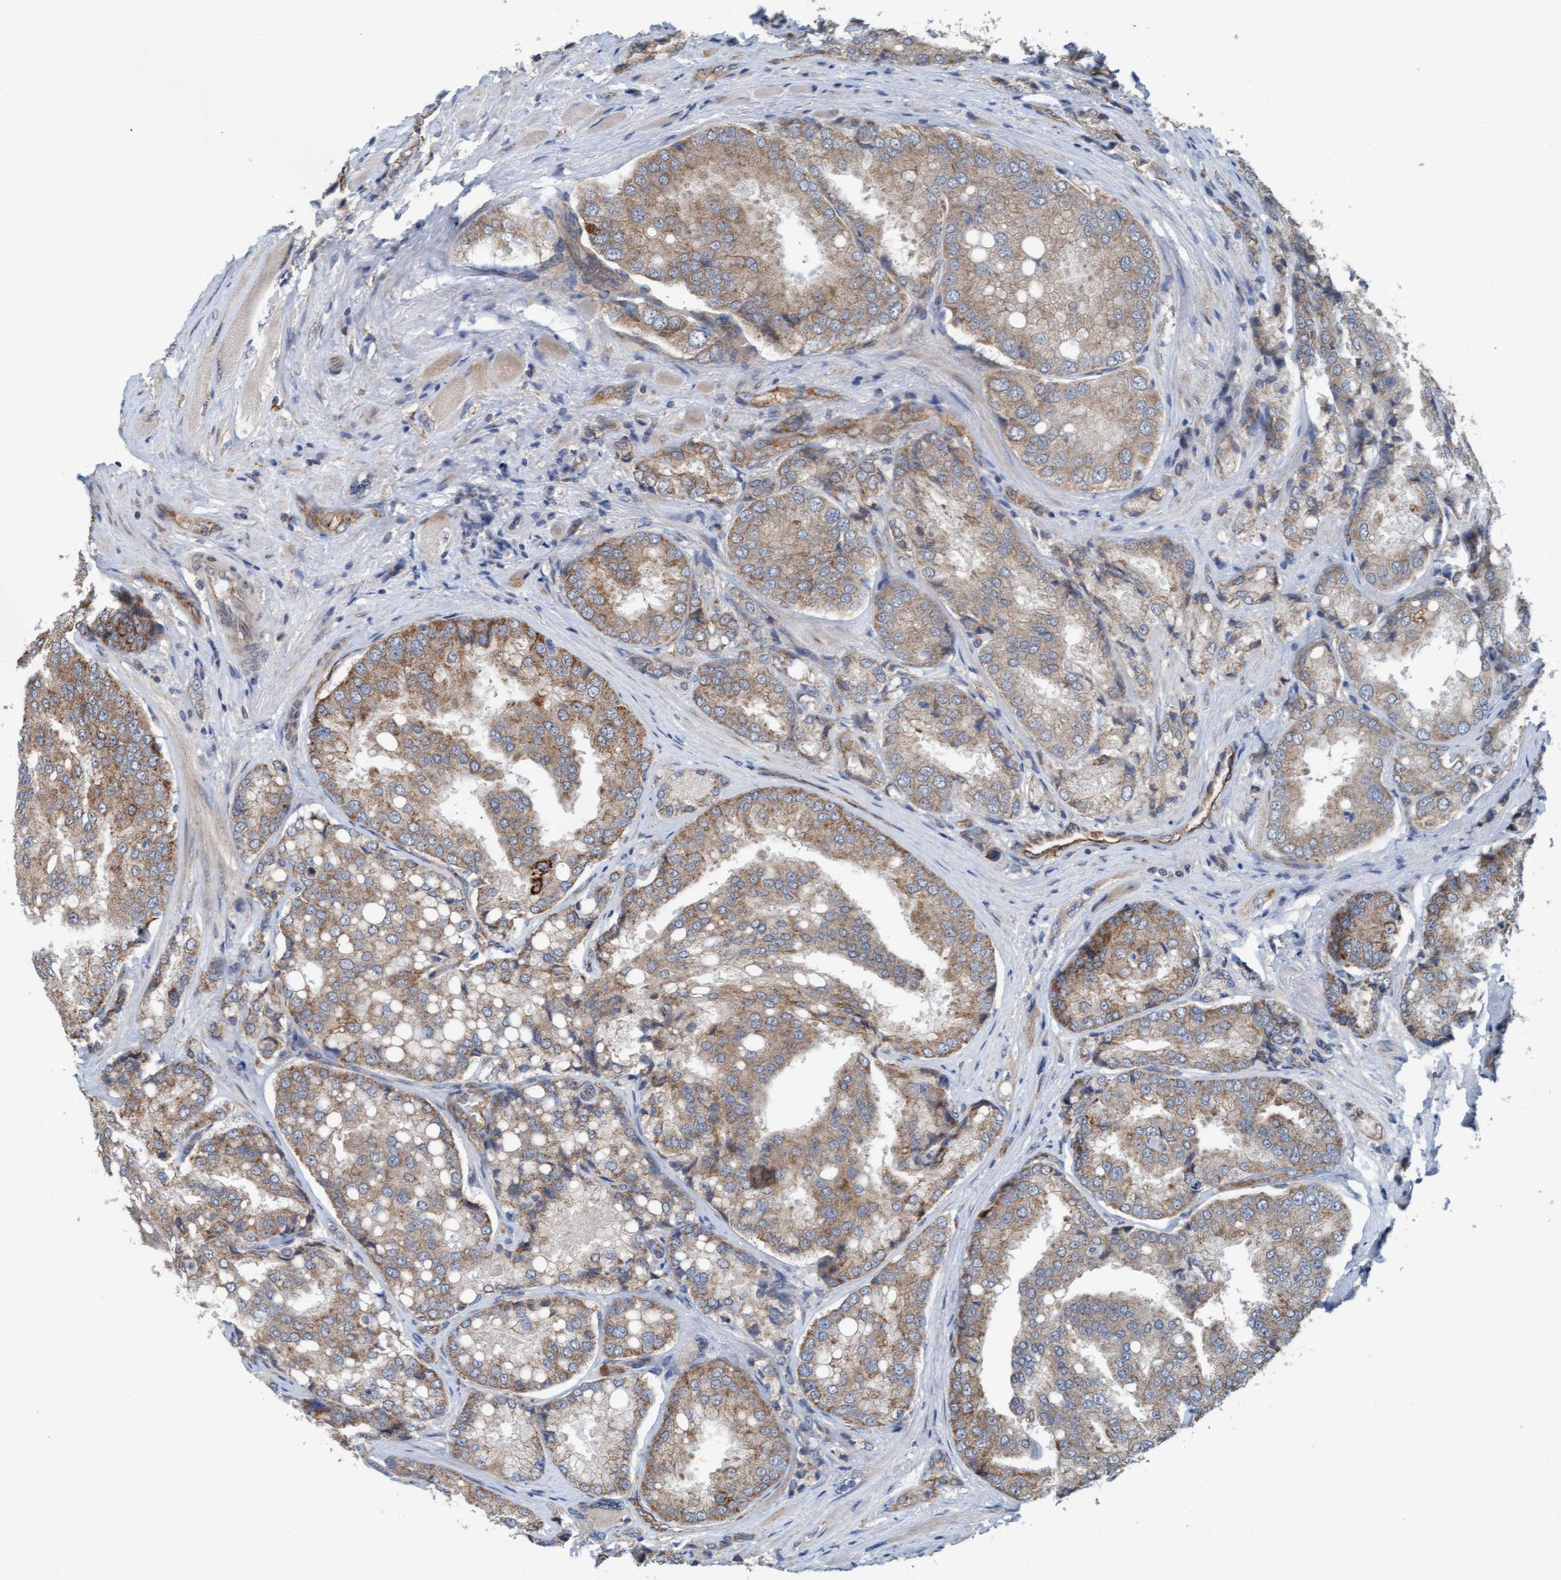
{"staining": {"intensity": "weak", "quantity": ">75%", "location": "cytoplasmic/membranous"}, "tissue": "prostate cancer", "cell_type": "Tumor cells", "image_type": "cancer", "snomed": [{"axis": "morphology", "description": "Adenocarcinoma, High grade"}, {"axis": "topography", "description": "Prostate"}], "caption": "Prostate adenocarcinoma (high-grade) was stained to show a protein in brown. There is low levels of weak cytoplasmic/membranous staining in approximately >75% of tumor cells. (Stains: DAB (3,3'-diaminobenzidine) in brown, nuclei in blue, Microscopy: brightfield microscopy at high magnification).", "gene": "ZNF566", "patient": {"sex": "male", "age": 50}}